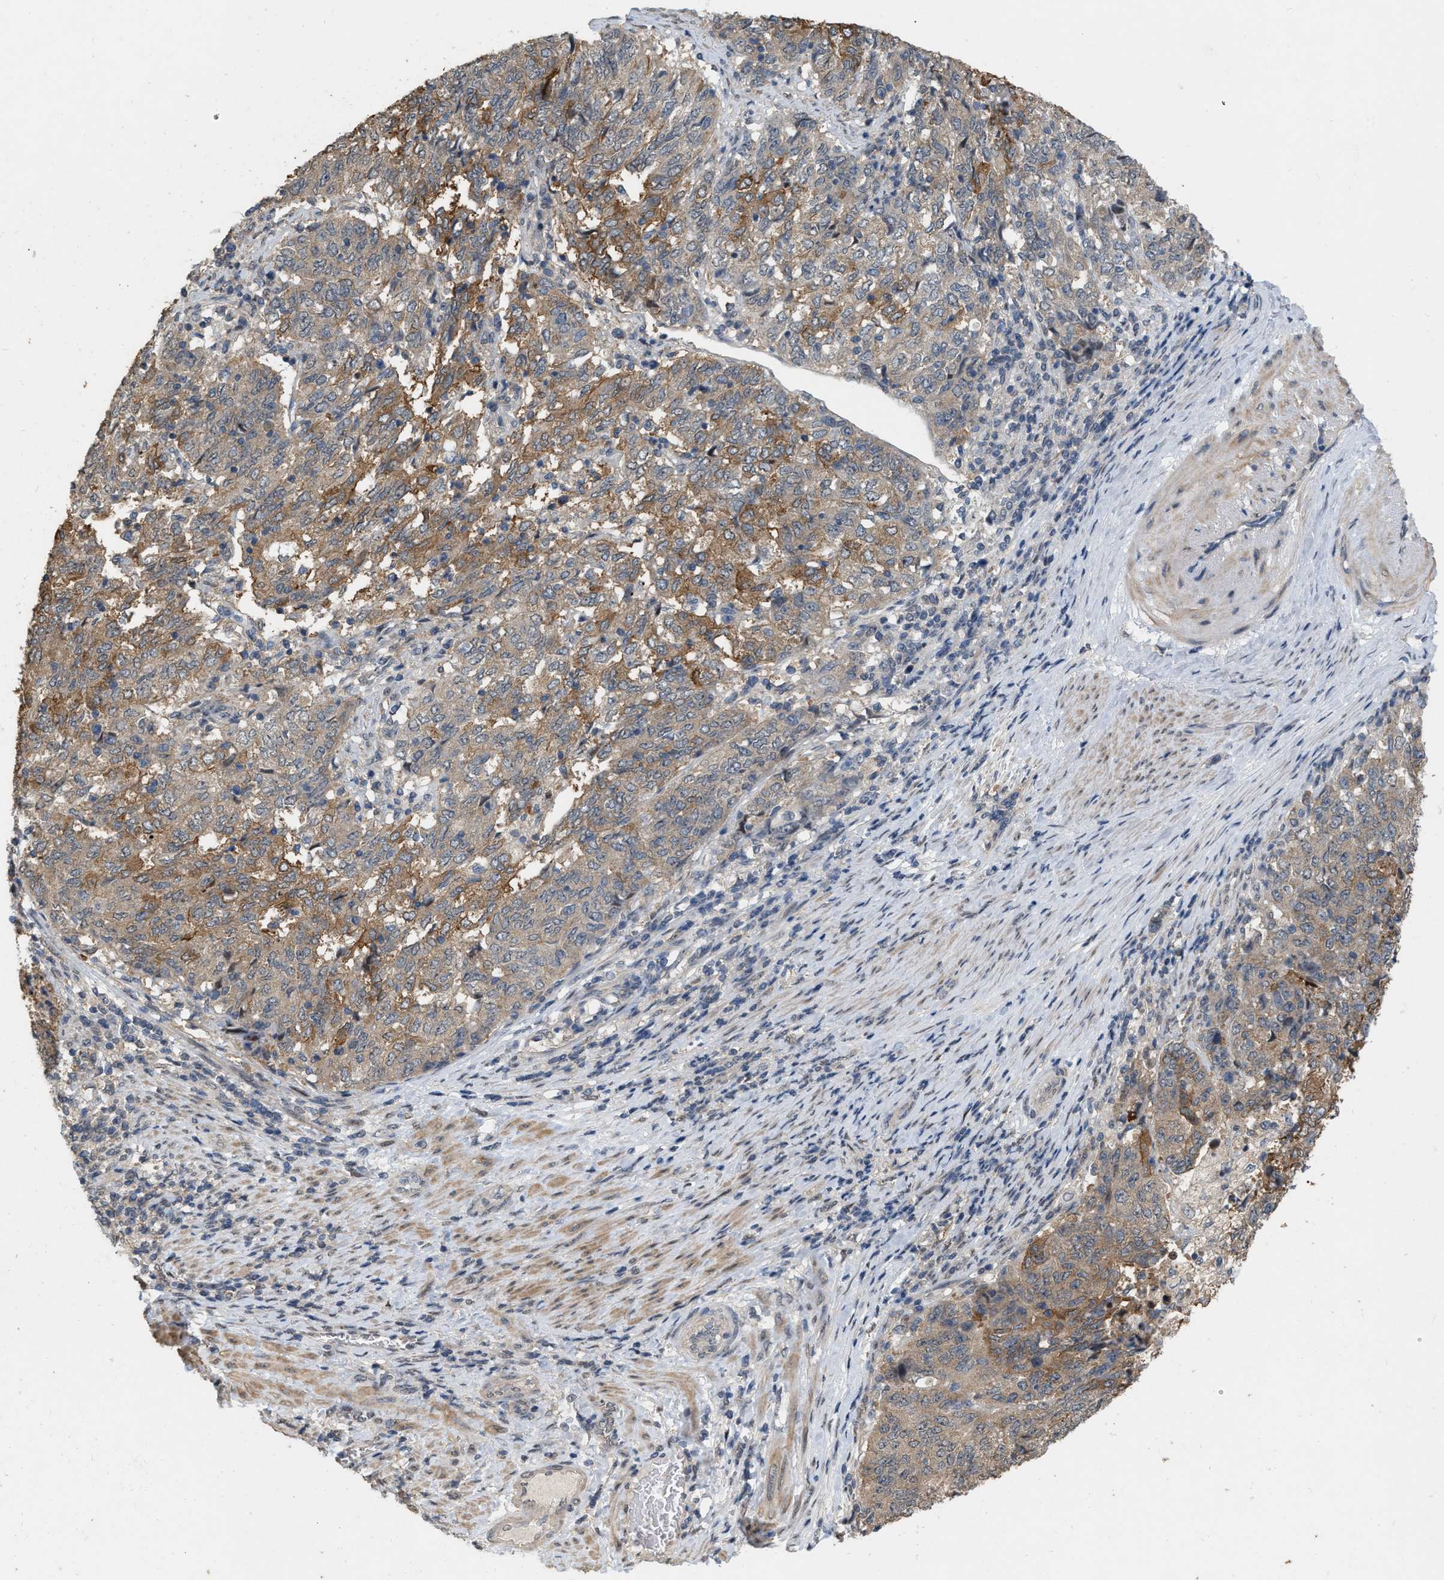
{"staining": {"intensity": "weak", "quantity": "25%-75%", "location": "cytoplasmic/membranous"}, "tissue": "endometrial cancer", "cell_type": "Tumor cells", "image_type": "cancer", "snomed": [{"axis": "morphology", "description": "Adenocarcinoma, NOS"}, {"axis": "topography", "description": "Endometrium"}], "caption": "An immunohistochemistry histopathology image of neoplastic tissue is shown. Protein staining in brown labels weak cytoplasmic/membranous positivity in endometrial adenocarcinoma within tumor cells. The protein is stained brown, and the nuclei are stained in blue (DAB IHC with brightfield microscopy, high magnification).", "gene": "RUVBL1", "patient": {"sex": "female", "age": 80}}